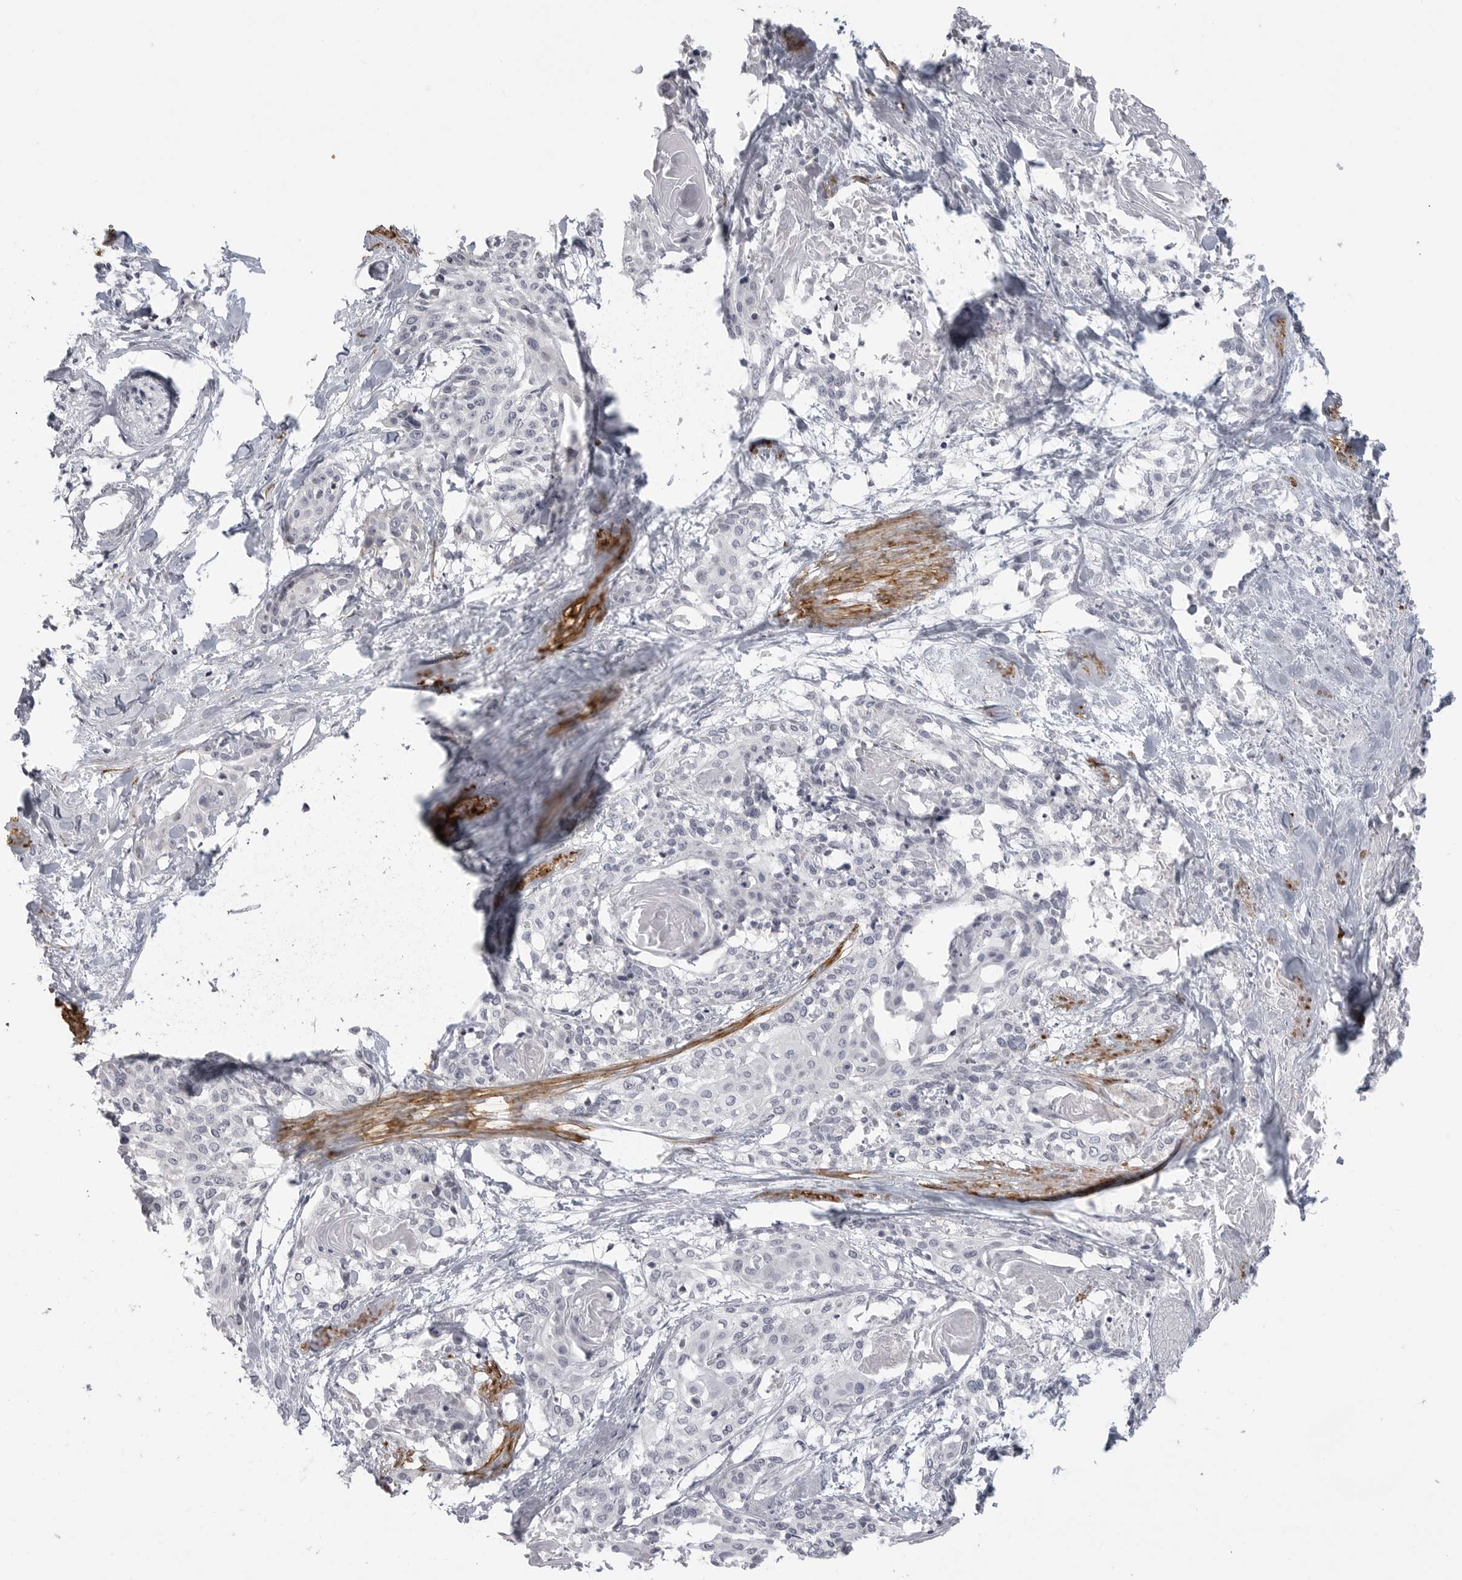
{"staining": {"intensity": "negative", "quantity": "none", "location": "none"}, "tissue": "cervical cancer", "cell_type": "Tumor cells", "image_type": "cancer", "snomed": [{"axis": "morphology", "description": "Squamous cell carcinoma, NOS"}, {"axis": "topography", "description": "Cervix"}], "caption": "There is no significant positivity in tumor cells of cervical squamous cell carcinoma. (DAB (3,3'-diaminobenzidine) immunohistochemistry (IHC), high magnification).", "gene": "MAP7D1", "patient": {"sex": "female", "age": 57}}